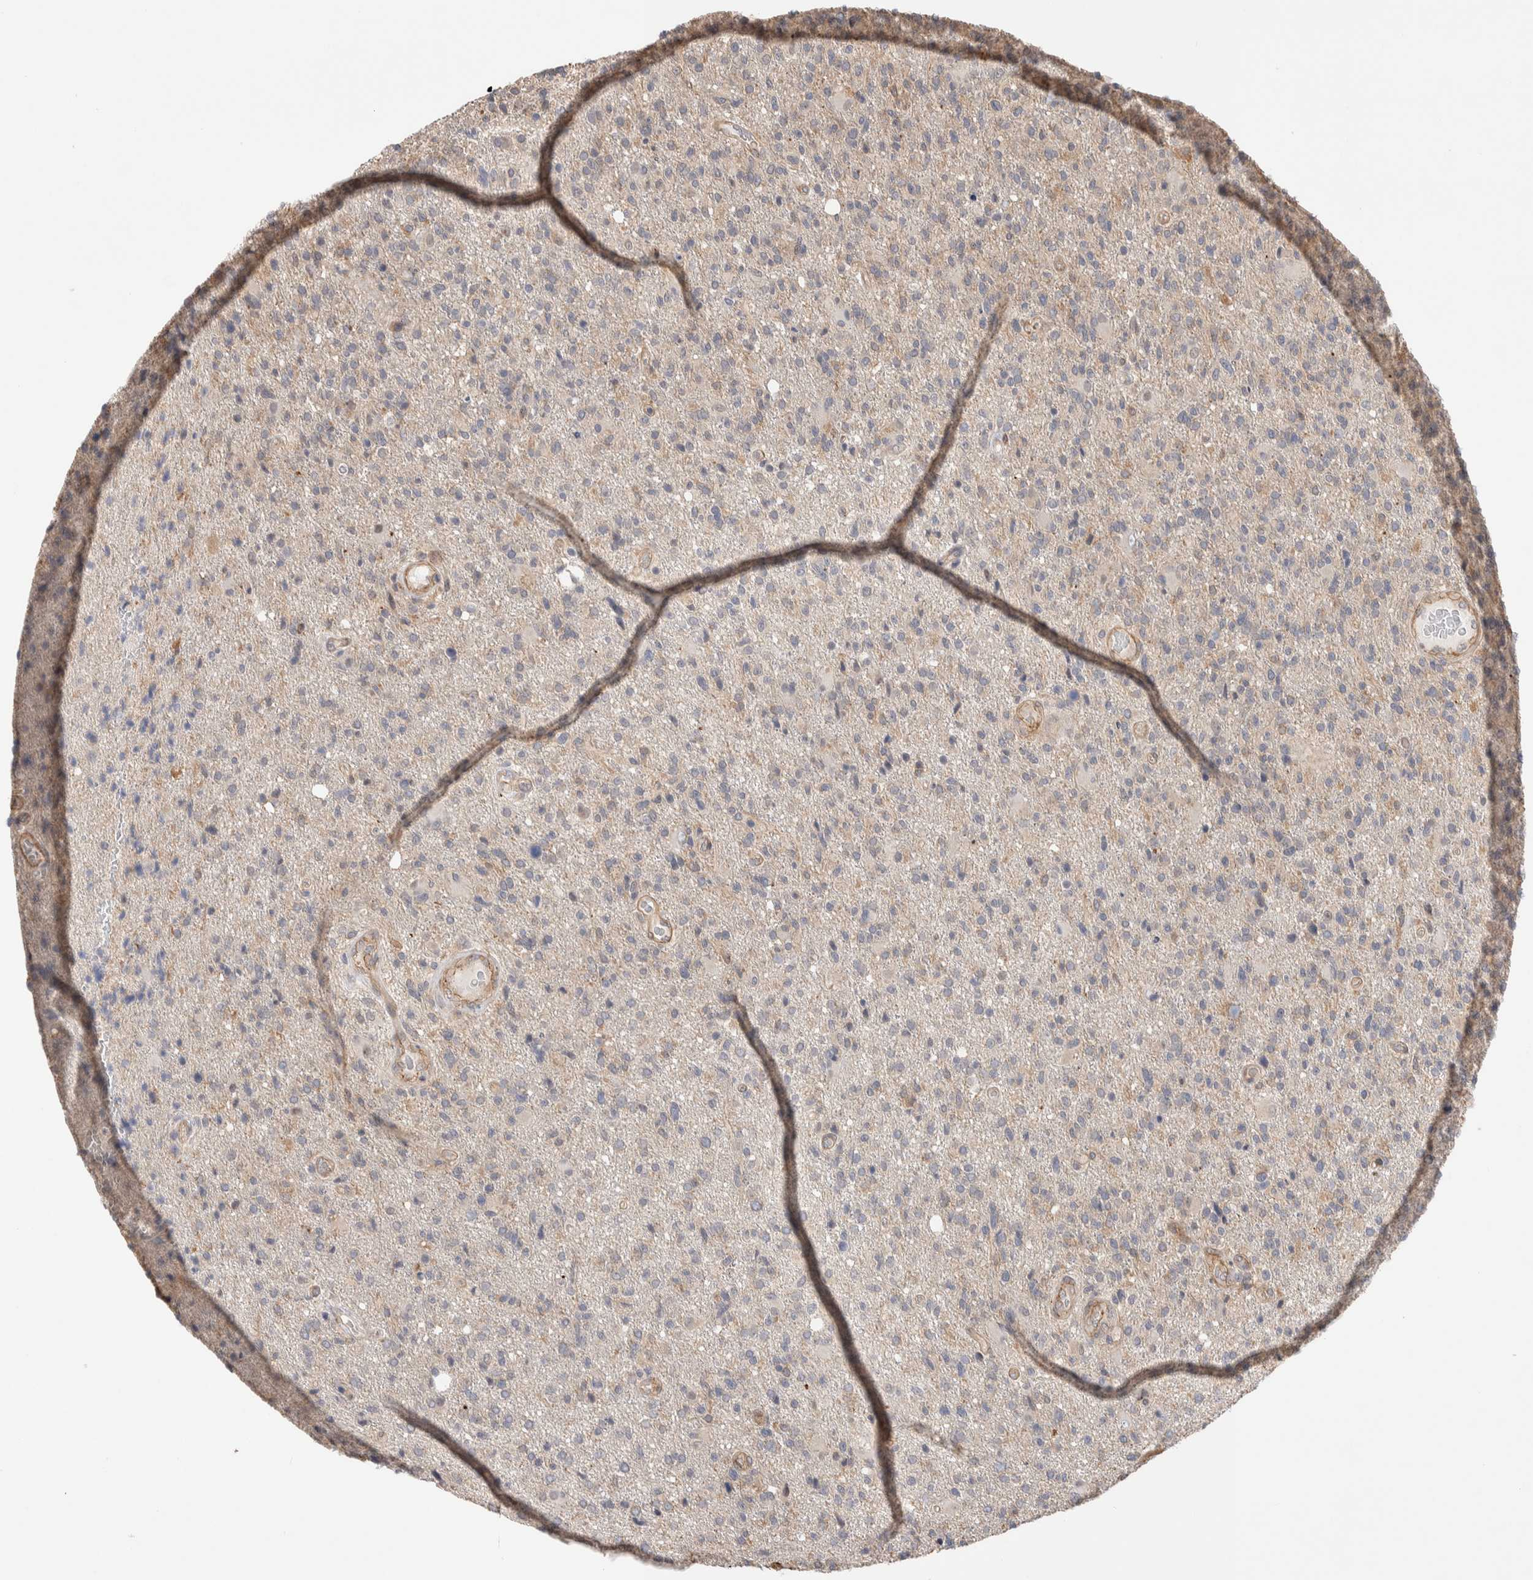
{"staining": {"intensity": "weak", "quantity": "<25%", "location": "cytoplasmic/membranous"}, "tissue": "glioma", "cell_type": "Tumor cells", "image_type": "cancer", "snomed": [{"axis": "morphology", "description": "Glioma, malignant, High grade"}, {"axis": "topography", "description": "Brain"}], "caption": "Glioma stained for a protein using immunohistochemistry reveals no staining tumor cells.", "gene": "ZNF704", "patient": {"sex": "male", "age": 72}}